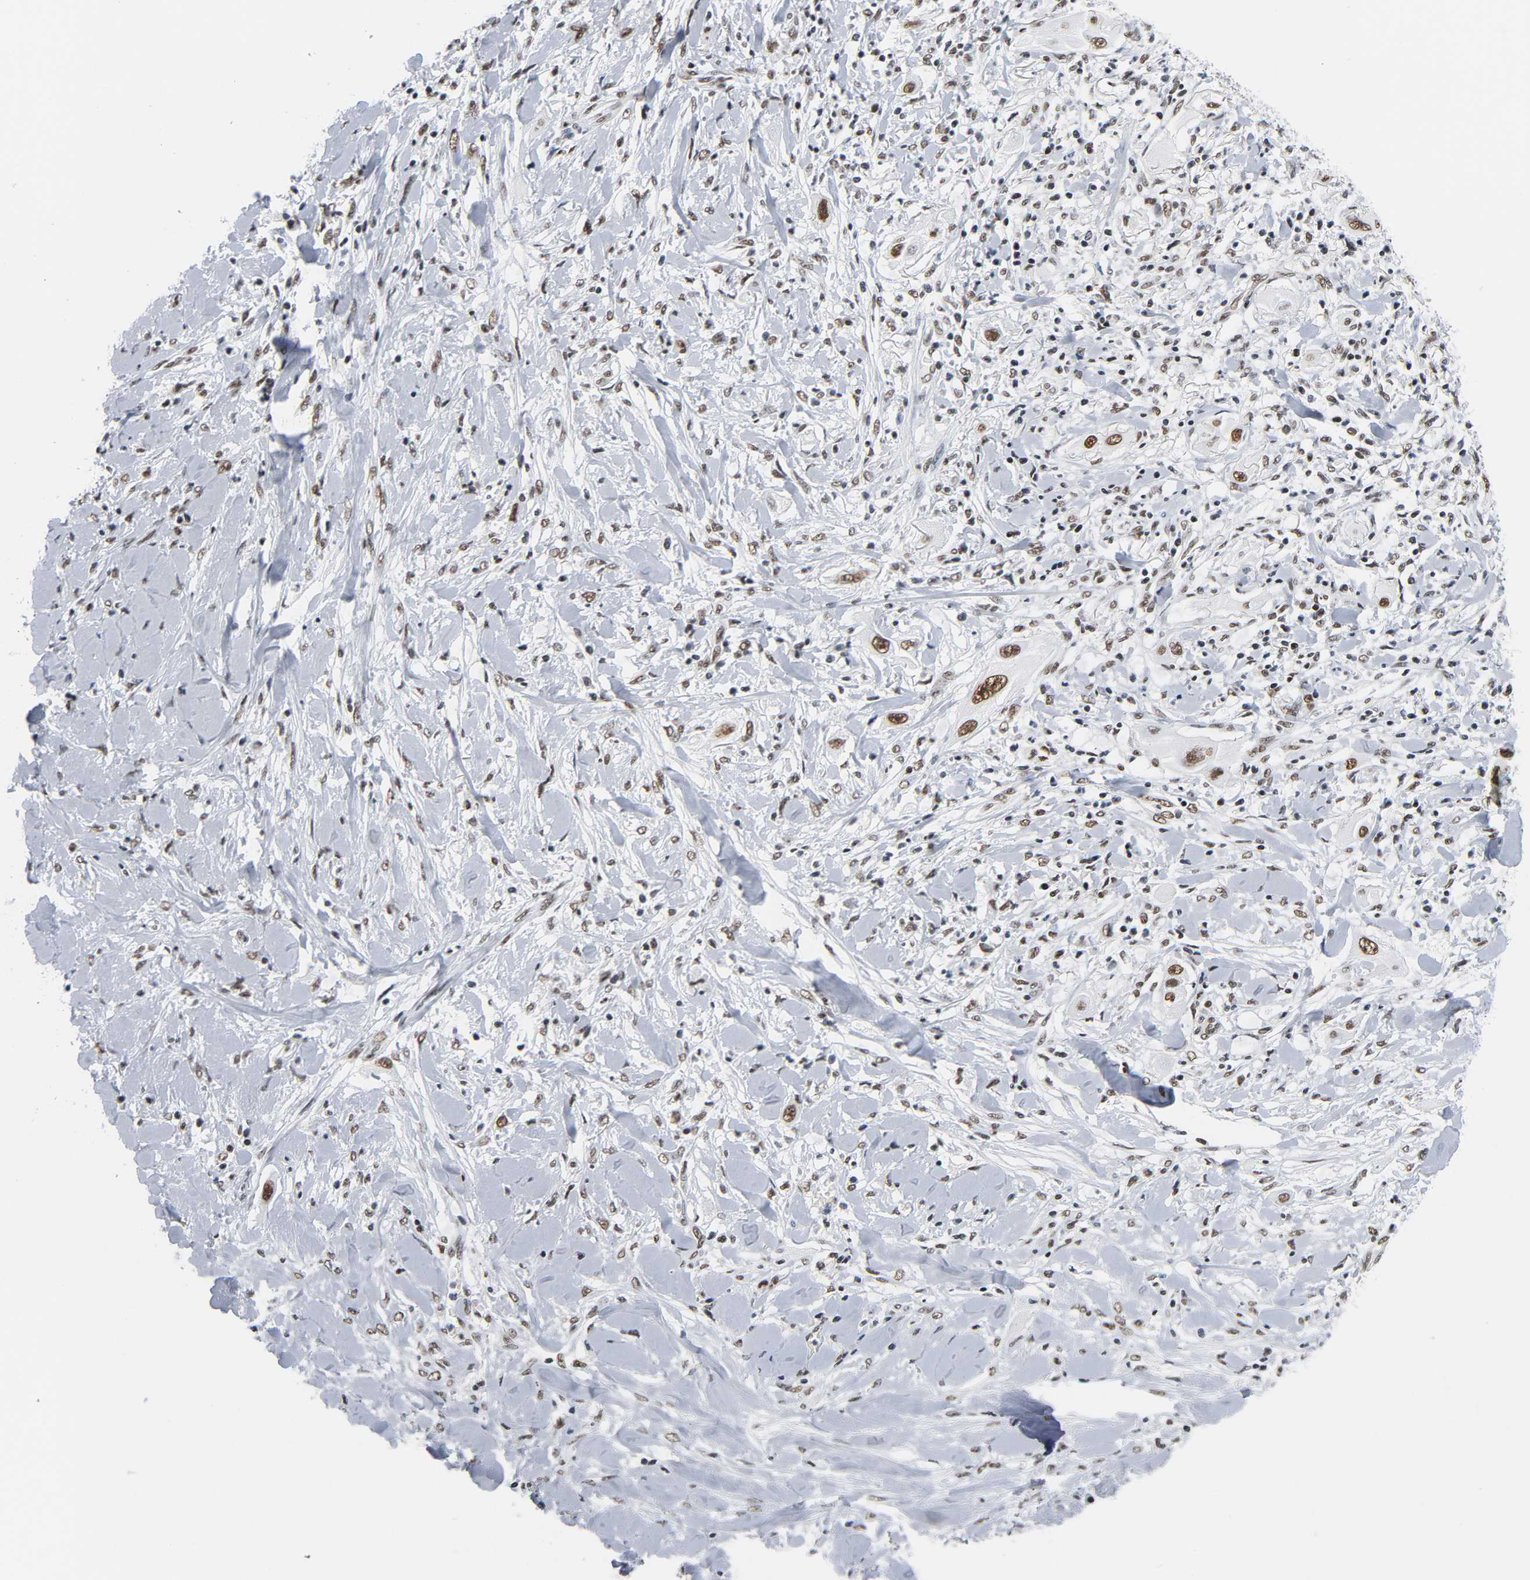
{"staining": {"intensity": "moderate", "quantity": ">75%", "location": "nuclear"}, "tissue": "lung cancer", "cell_type": "Tumor cells", "image_type": "cancer", "snomed": [{"axis": "morphology", "description": "Squamous cell carcinoma, NOS"}, {"axis": "topography", "description": "Lung"}], "caption": "DAB immunohistochemical staining of lung squamous cell carcinoma displays moderate nuclear protein staining in about >75% of tumor cells. (DAB = brown stain, brightfield microscopy at high magnification).", "gene": "CSTF2", "patient": {"sex": "female", "age": 47}}